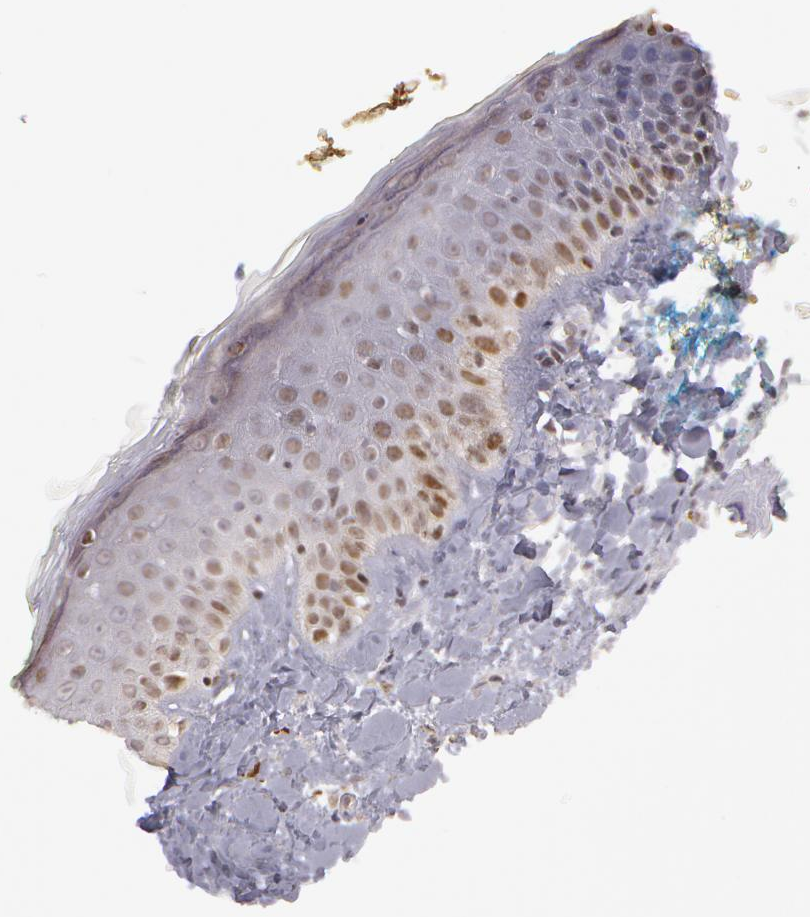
{"staining": {"intensity": "negative", "quantity": "none", "location": "none"}, "tissue": "skin", "cell_type": "Keratinocytes", "image_type": "normal", "snomed": [{"axis": "morphology", "description": "Normal tissue, NOS"}, {"axis": "topography", "description": "Skin"}], "caption": "A histopathology image of human skin is negative for staining in keratinocytes. (DAB immunohistochemistry, high magnification).", "gene": "PRICKLE1", "patient": {"sex": "male", "age": 86}}